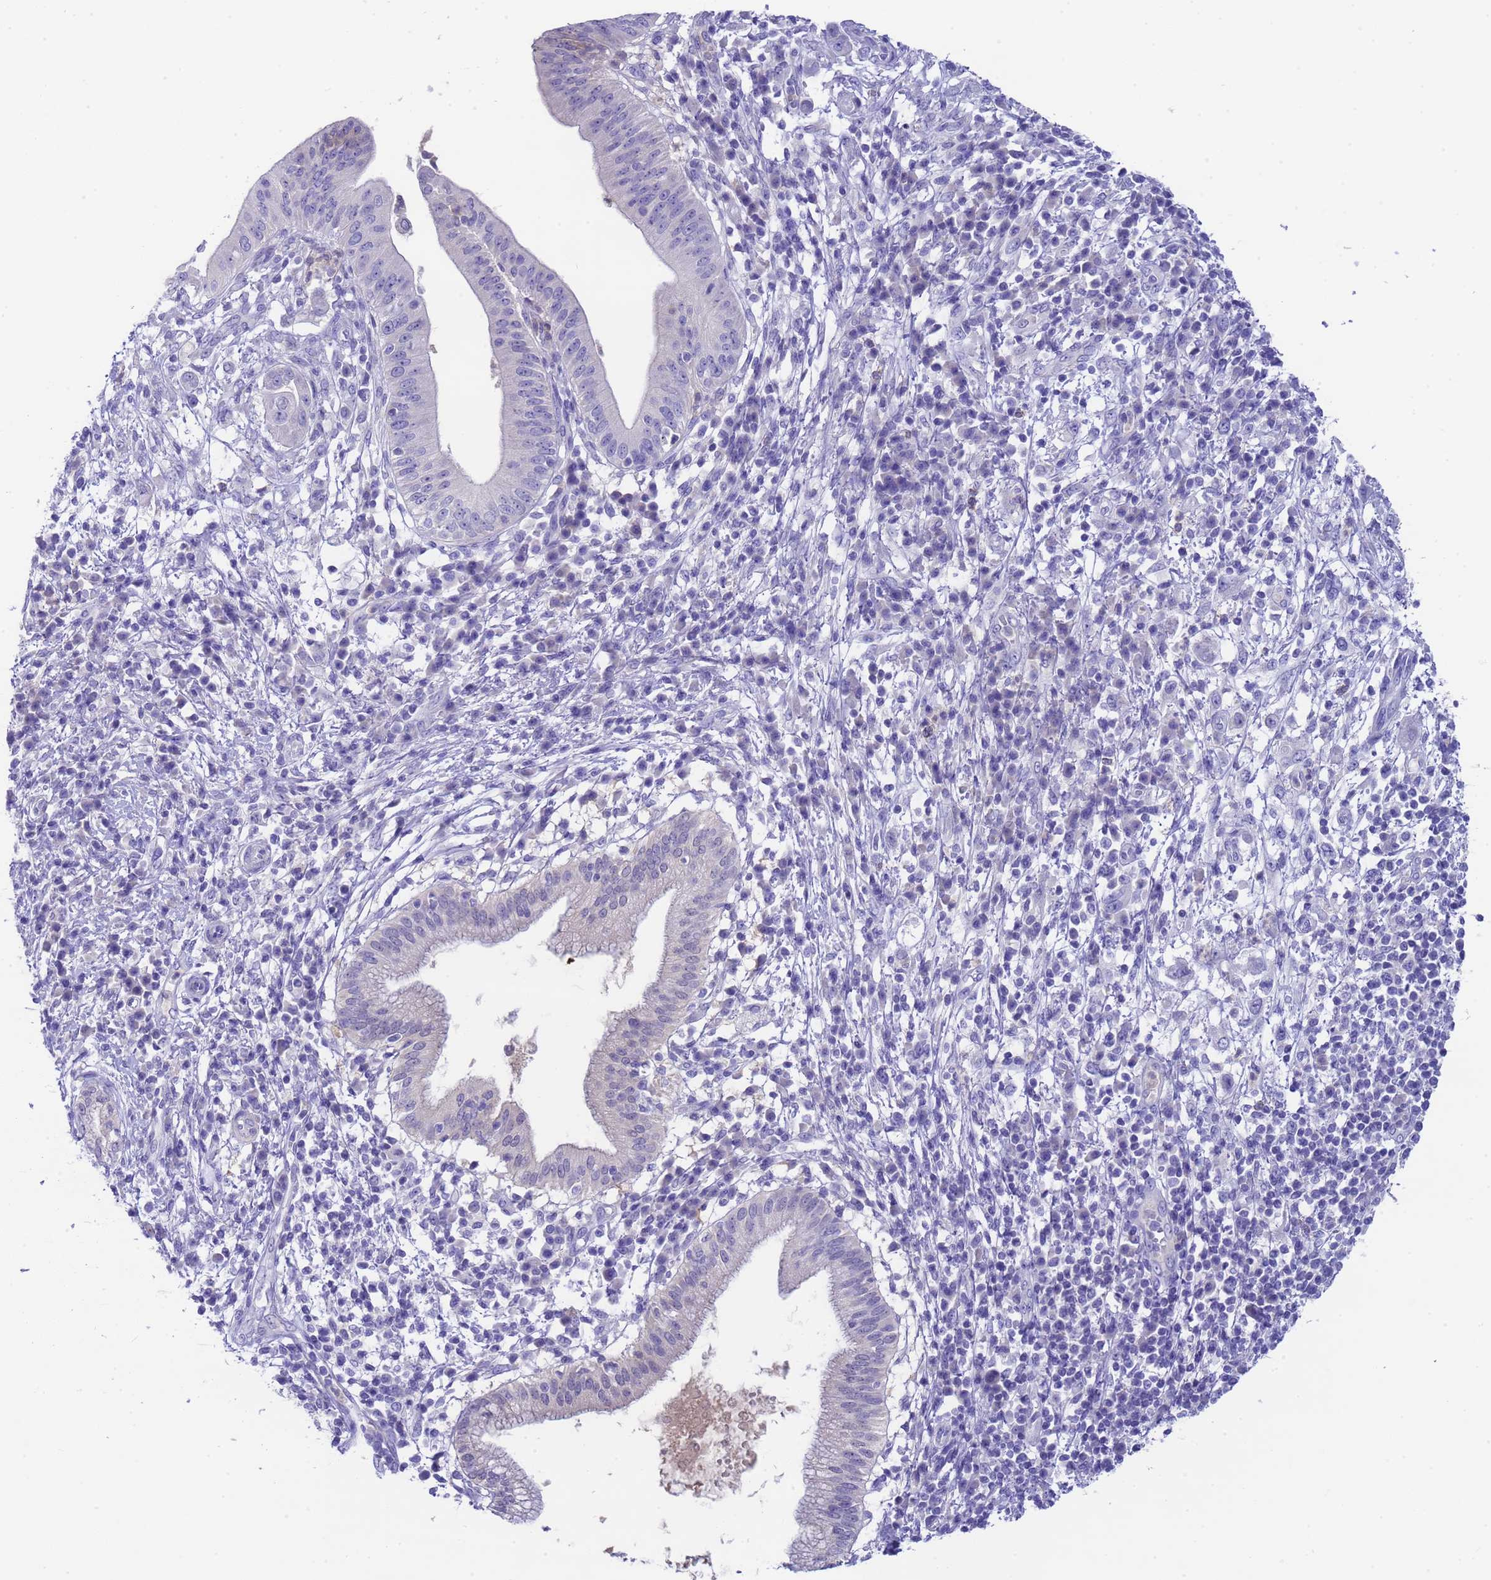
{"staining": {"intensity": "negative", "quantity": "none", "location": "none"}, "tissue": "pancreatic cancer", "cell_type": "Tumor cells", "image_type": "cancer", "snomed": [{"axis": "morphology", "description": "Adenocarcinoma, NOS"}, {"axis": "topography", "description": "Pancreas"}], "caption": "Immunohistochemistry of pancreatic adenocarcinoma demonstrates no staining in tumor cells.", "gene": "USP38", "patient": {"sex": "male", "age": 68}}